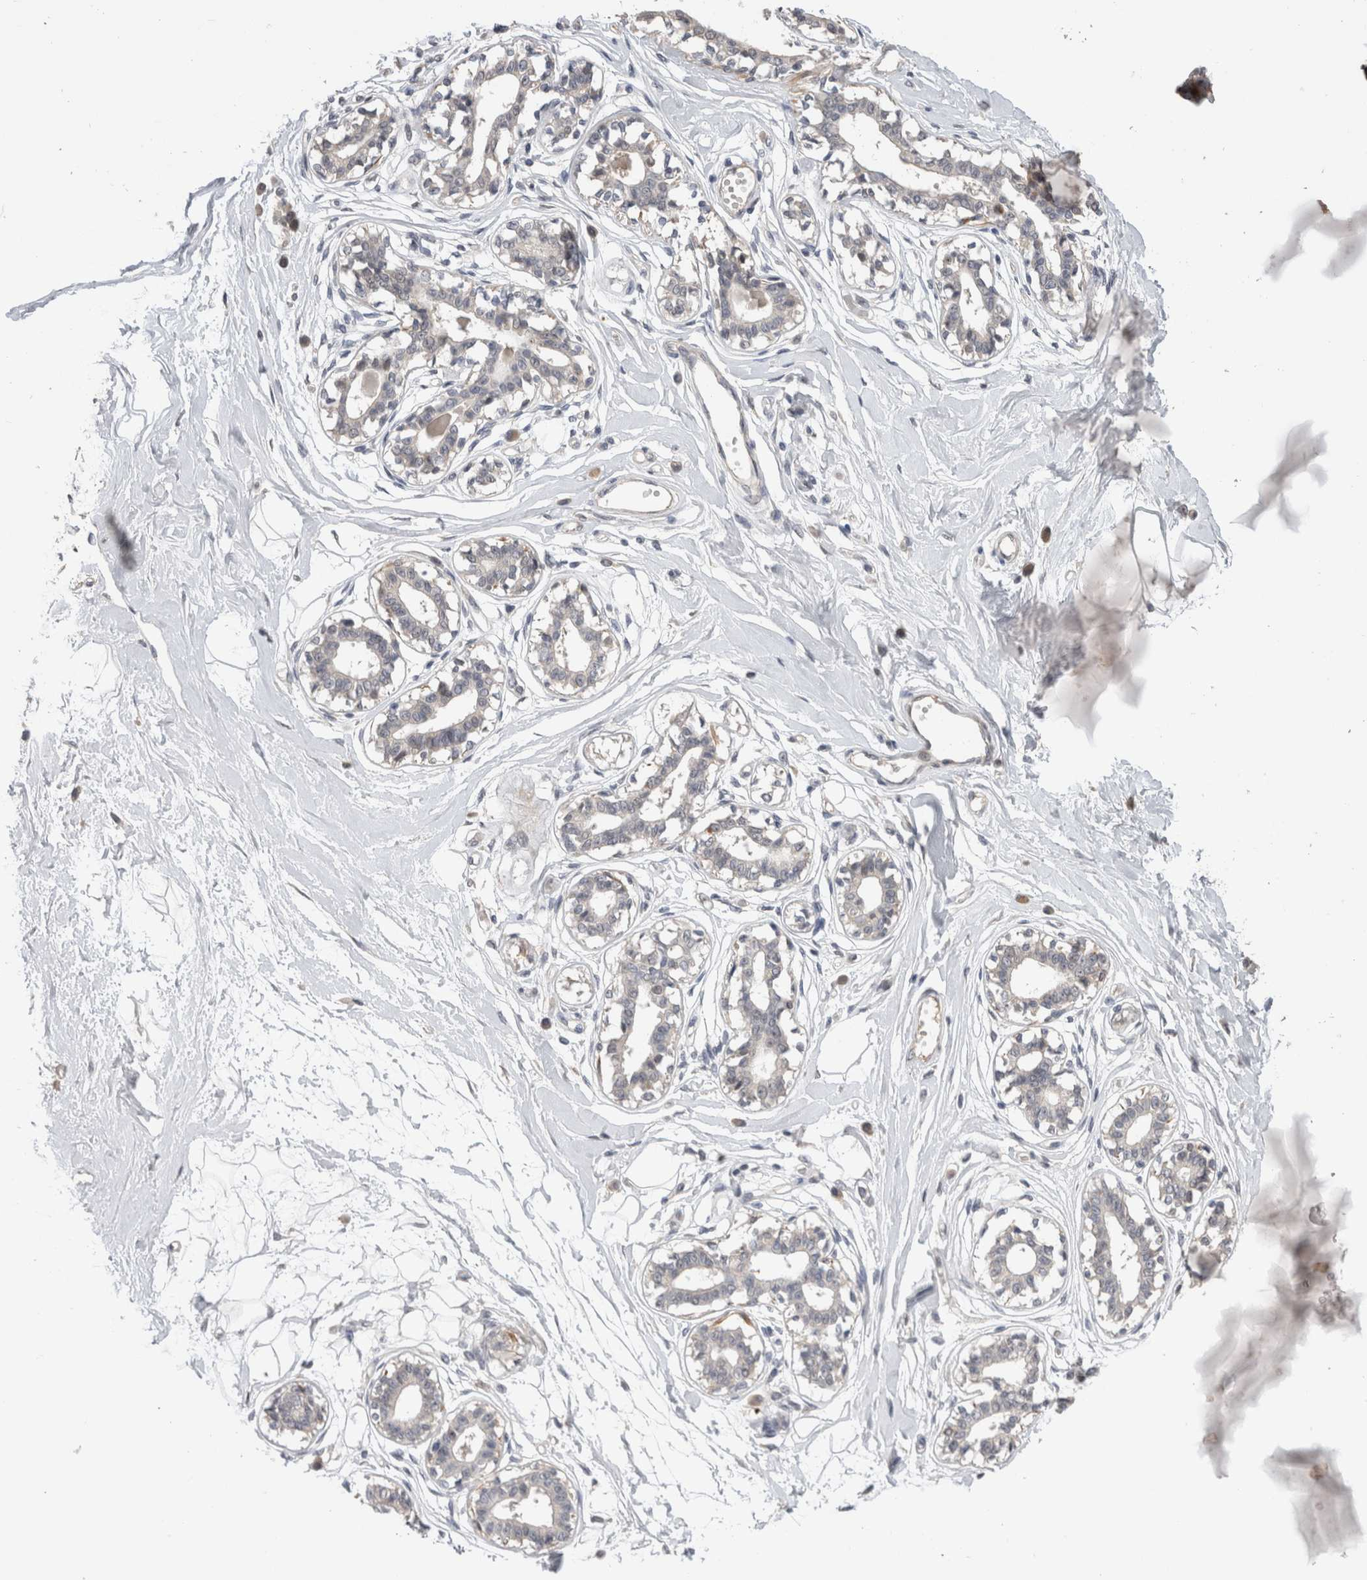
{"staining": {"intensity": "negative", "quantity": "none", "location": "none"}, "tissue": "breast", "cell_type": "Adipocytes", "image_type": "normal", "snomed": [{"axis": "morphology", "description": "Normal tissue, NOS"}, {"axis": "topography", "description": "Breast"}], "caption": "This is an immunohistochemistry image of normal breast. There is no positivity in adipocytes.", "gene": "CRYBG1", "patient": {"sex": "female", "age": 45}}